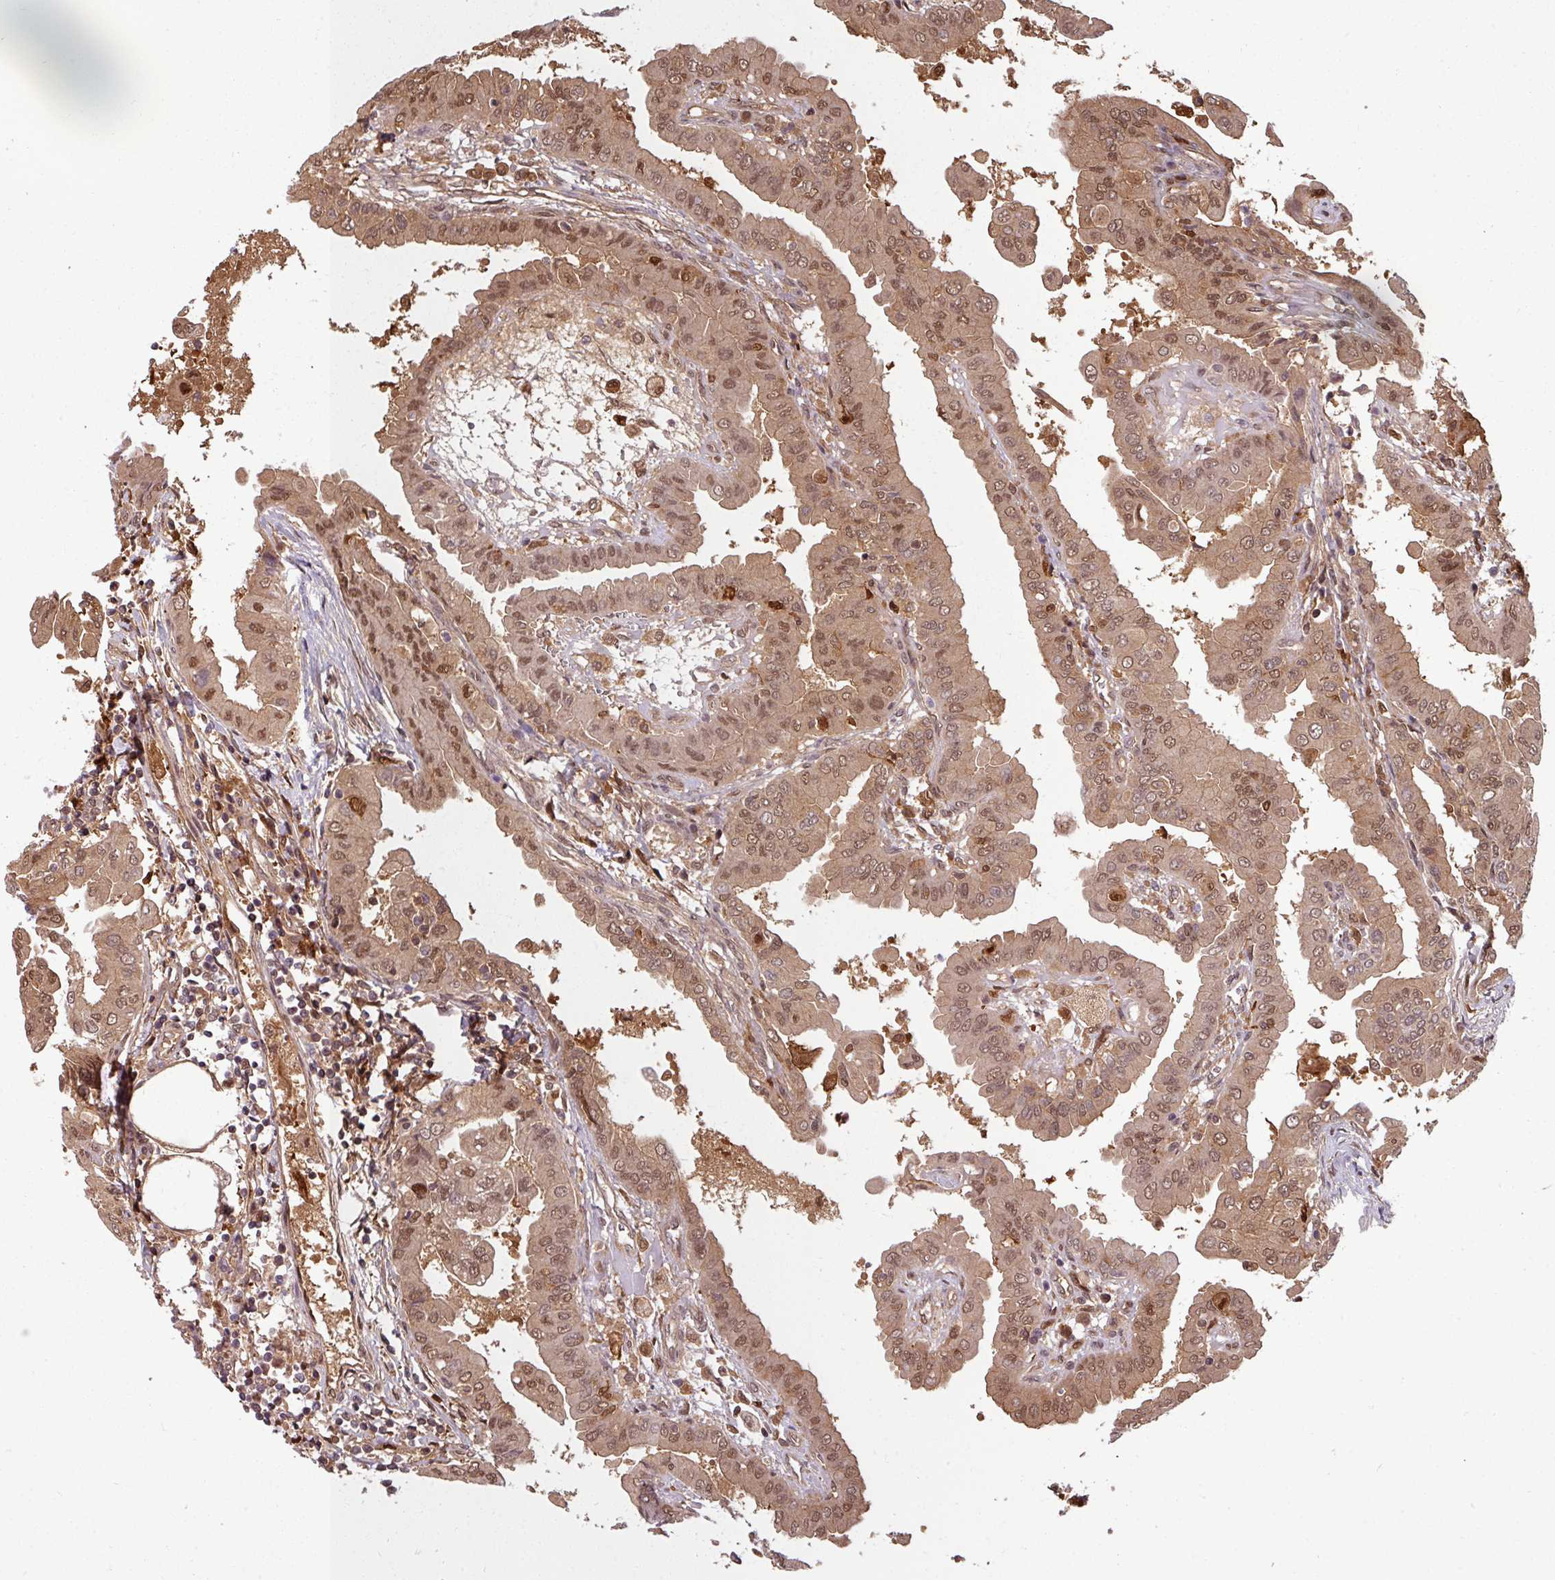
{"staining": {"intensity": "moderate", "quantity": ">75%", "location": "cytoplasmic/membranous,nuclear"}, "tissue": "thyroid cancer", "cell_type": "Tumor cells", "image_type": "cancer", "snomed": [{"axis": "morphology", "description": "Papillary adenocarcinoma, NOS"}, {"axis": "topography", "description": "Thyroid gland"}], "caption": "DAB immunohistochemical staining of papillary adenocarcinoma (thyroid) demonstrates moderate cytoplasmic/membranous and nuclear protein positivity in about >75% of tumor cells.", "gene": "KCTD11", "patient": {"sex": "male", "age": 33}}